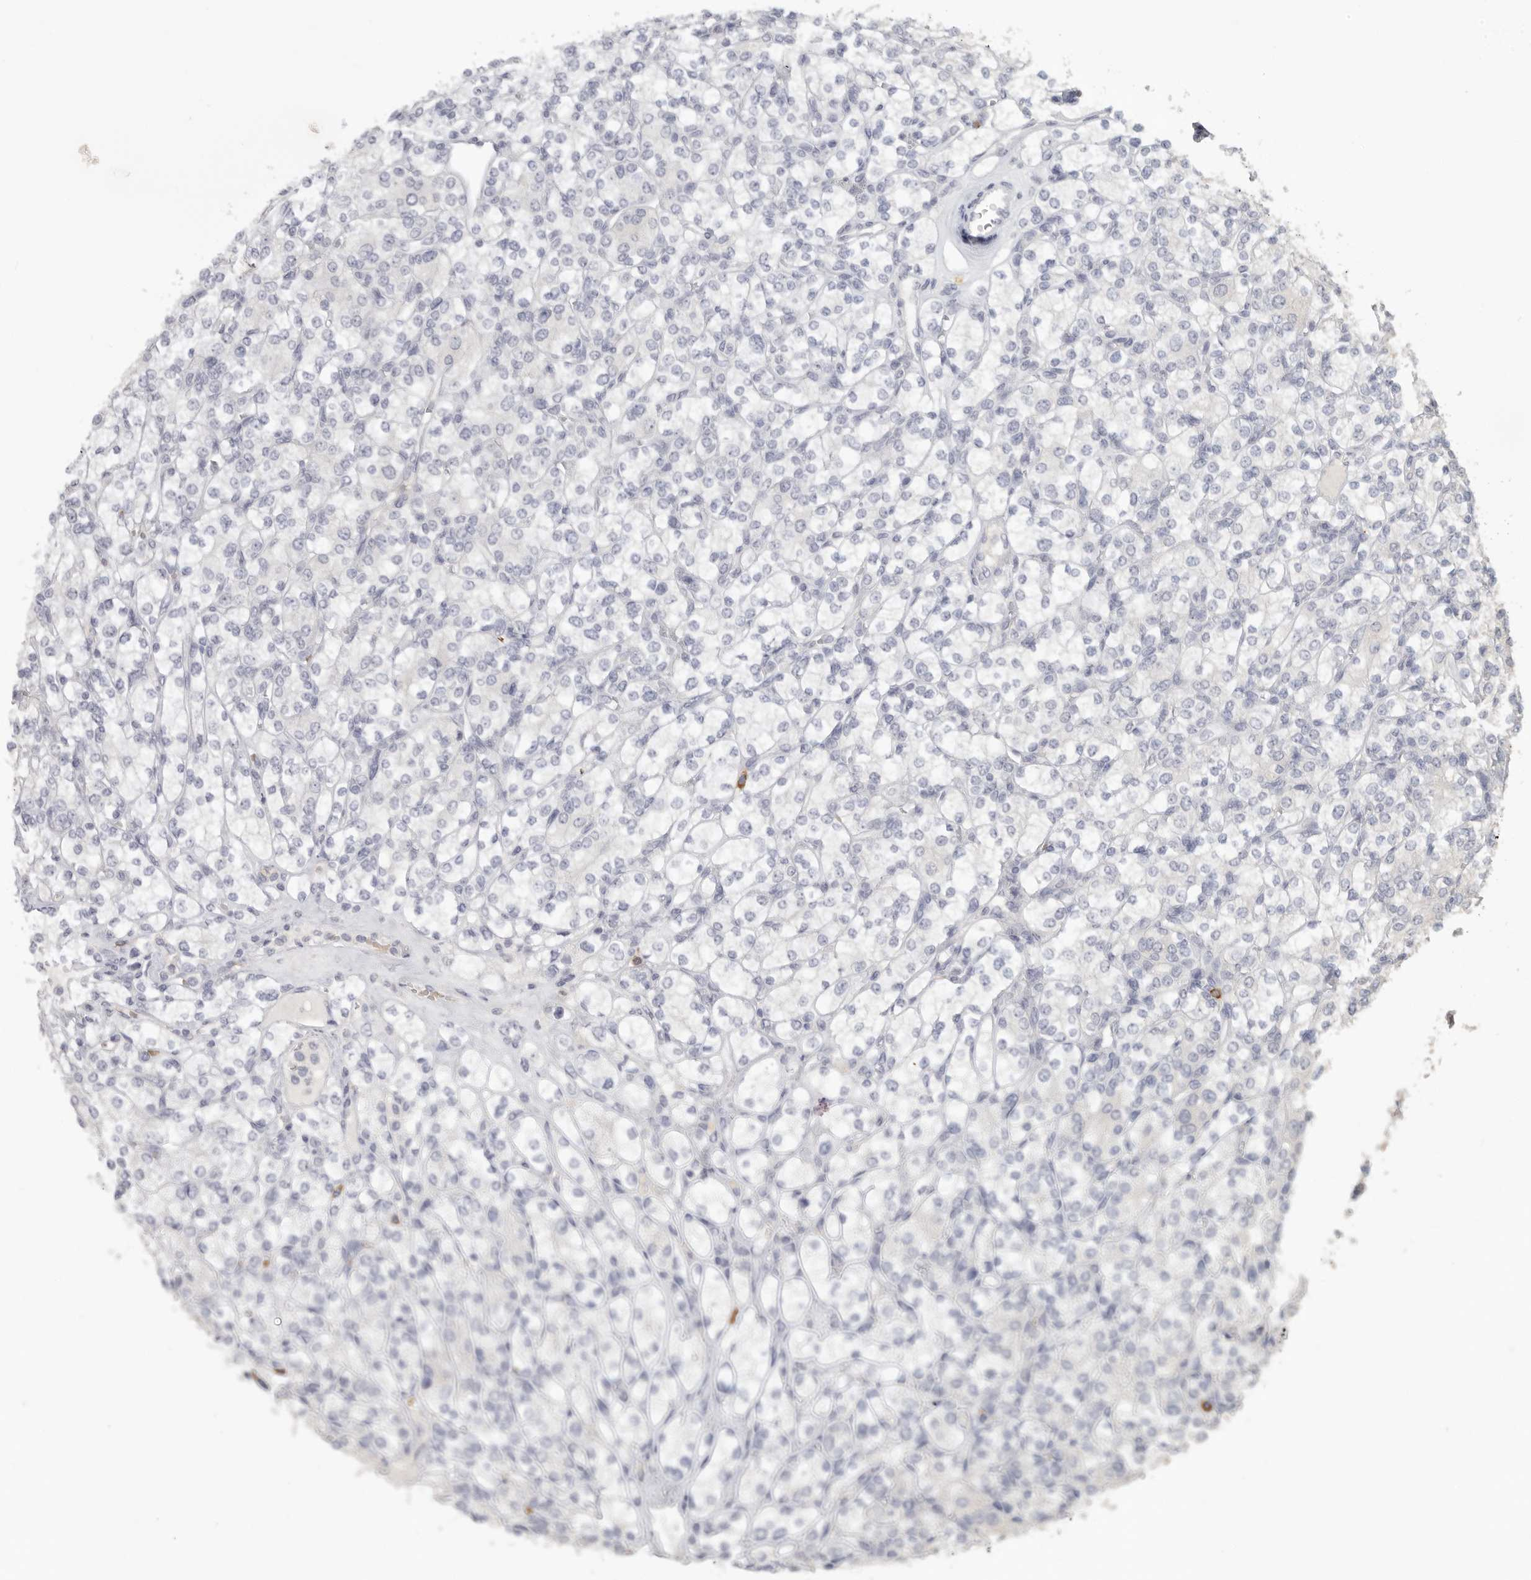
{"staining": {"intensity": "negative", "quantity": "none", "location": "none"}, "tissue": "renal cancer", "cell_type": "Tumor cells", "image_type": "cancer", "snomed": [{"axis": "morphology", "description": "Adenocarcinoma, NOS"}, {"axis": "topography", "description": "Kidney"}], "caption": "Photomicrograph shows no significant protein expression in tumor cells of renal cancer (adenocarcinoma). The staining was performed using DAB (3,3'-diaminobenzidine) to visualize the protein expression in brown, while the nuclei were stained in blue with hematoxylin (Magnification: 20x).", "gene": "DNAJC11", "patient": {"sex": "male", "age": 77}}